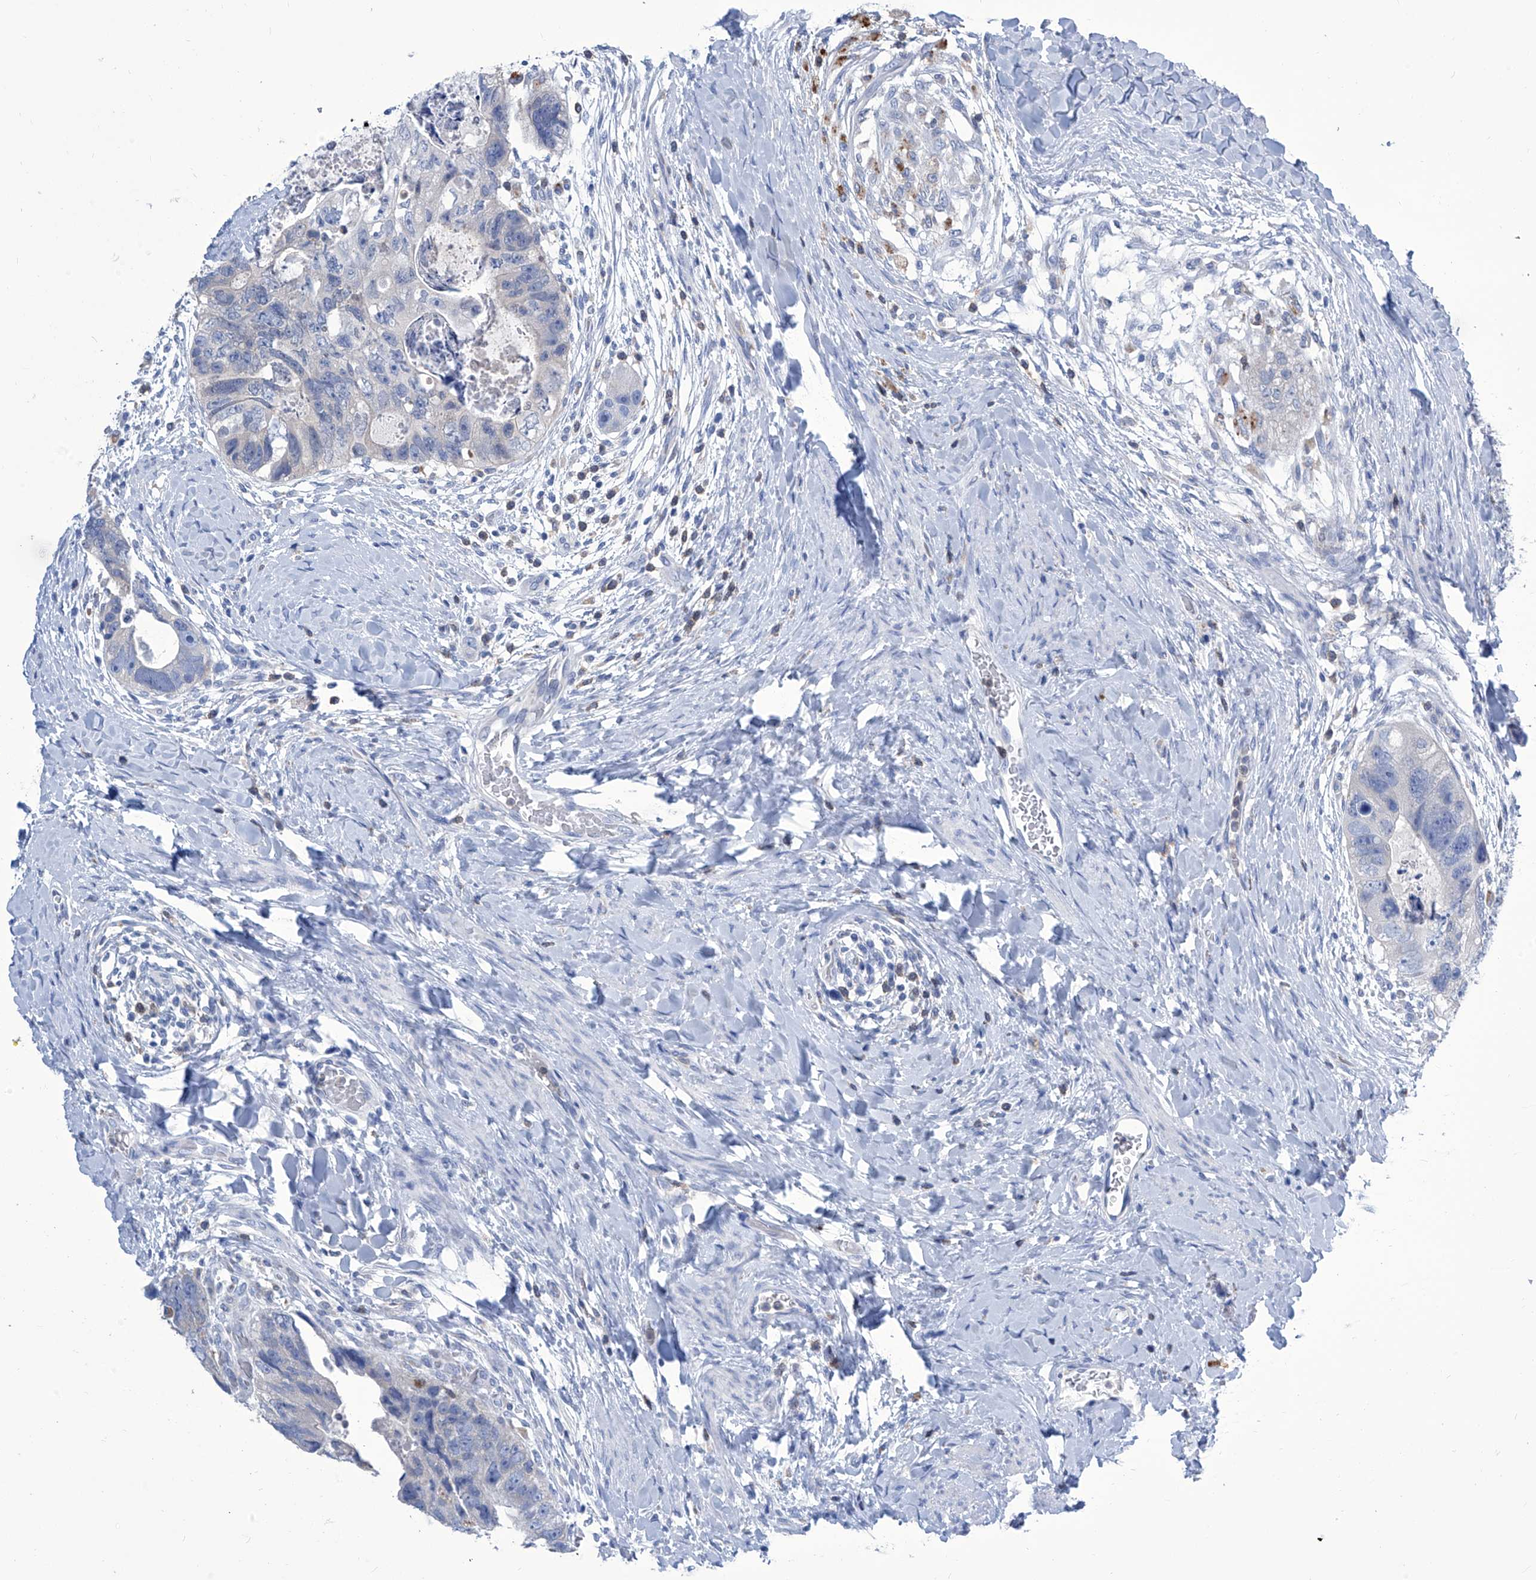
{"staining": {"intensity": "negative", "quantity": "none", "location": "none"}, "tissue": "colorectal cancer", "cell_type": "Tumor cells", "image_type": "cancer", "snomed": [{"axis": "morphology", "description": "Adenocarcinoma, NOS"}, {"axis": "topography", "description": "Rectum"}], "caption": "Immunohistochemistry photomicrograph of neoplastic tissue: colorectal cancer (adenocarcinoma) stained with DAB (3,3'-diaminobenzidine) displays no significant protein expression in tumor cells.", "gene": "IMPA2", "patient": {"sex": "male", "age": 59}}